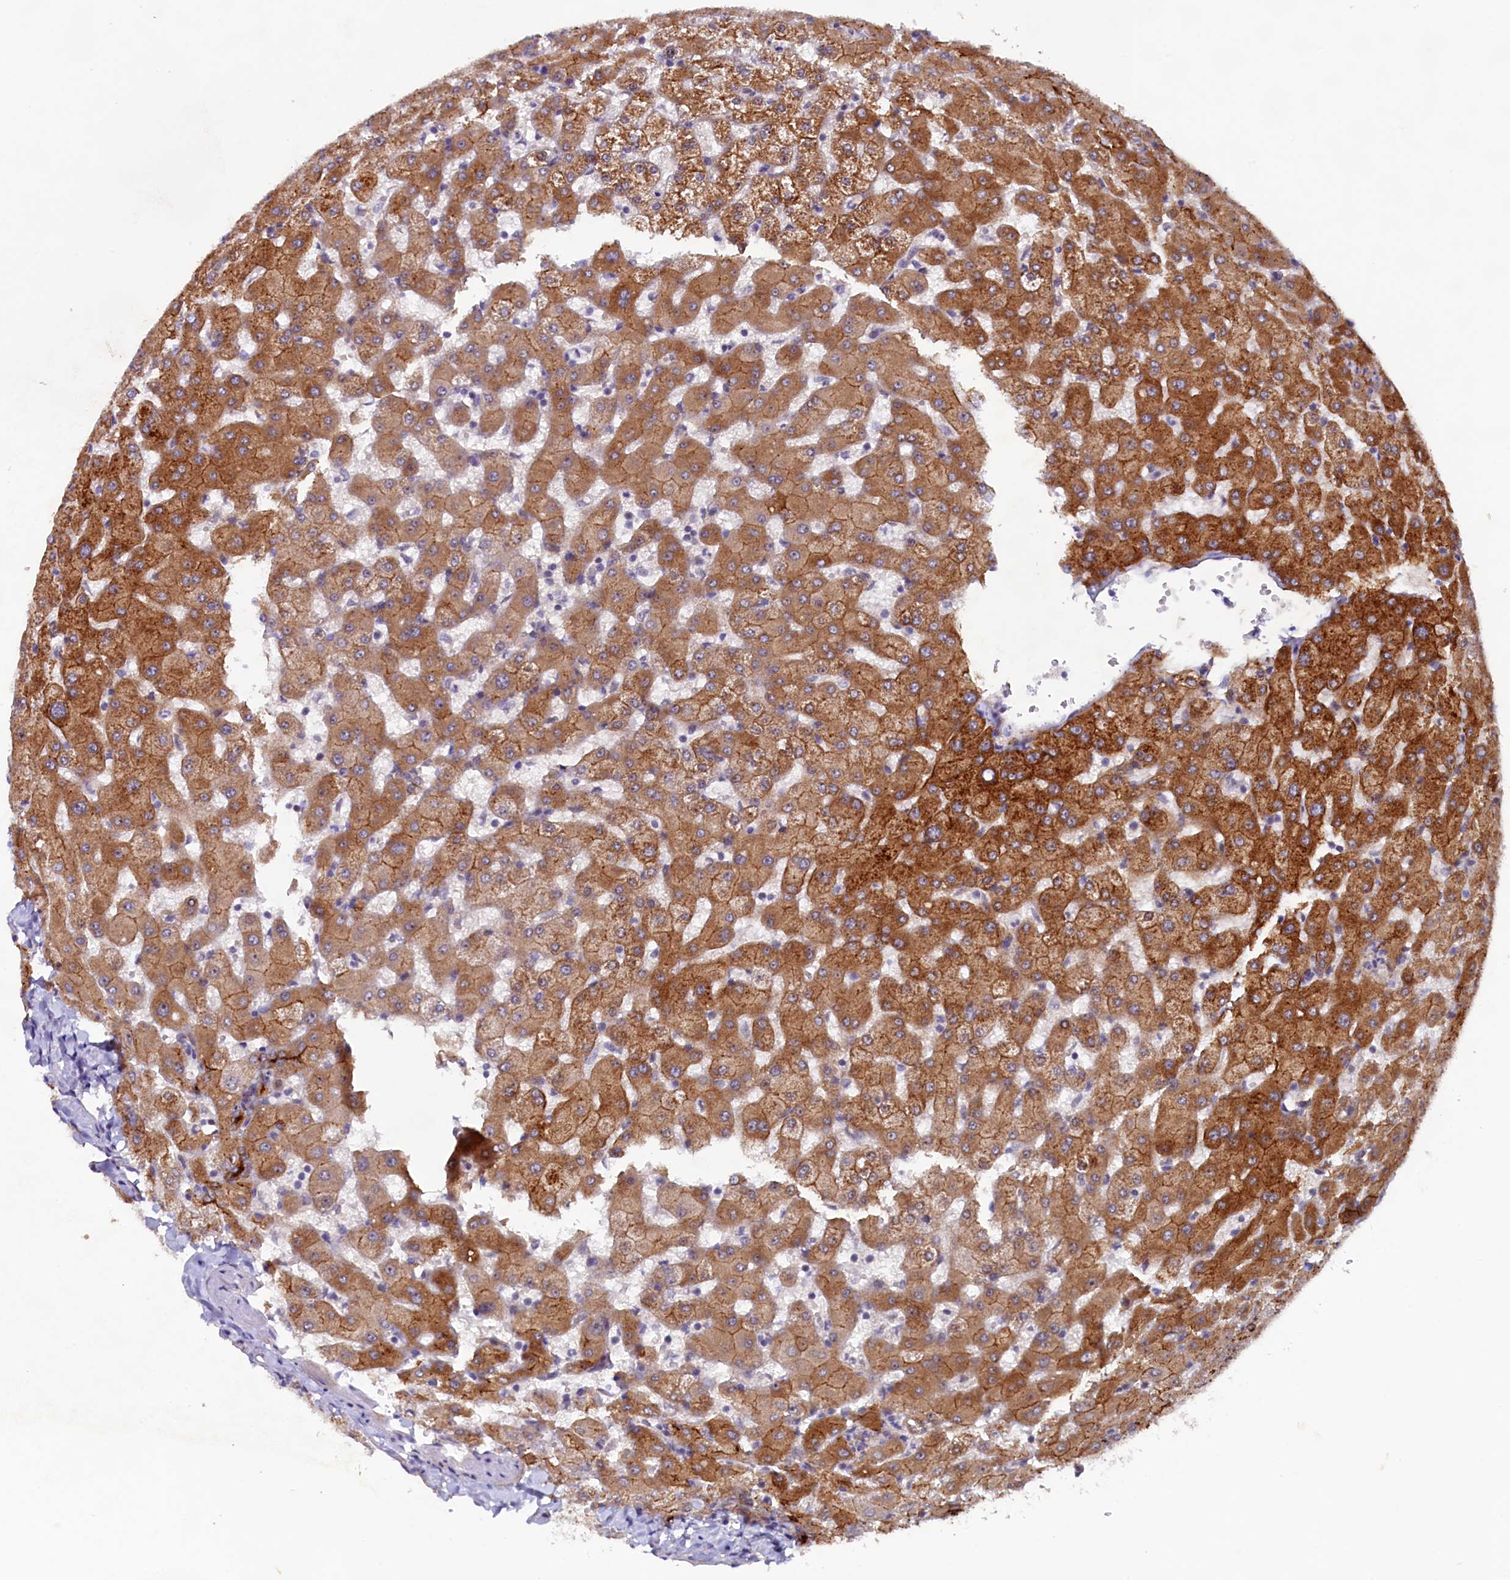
{"staining": {"intensity": "weak", "quantity": "25%-75%", "location": "cytoplasmic/membranous"}, "tissue": "liver", "cell_type": "Cholangiocytes", "image_type": "normal", "snomed": [{"axis": "morphology", "description": "Normal tissue, NOS"}, {"axis": "topography", "description": "Liver"}], "caption": "Immunohistochemical staining of benign liver exhibits weak cytoplasmic/membranous protein expression in approximately 25%-75% of cholangiocytes.", "gene": "PACSIN3", "patient": {"sex": "female", "age": 63}}